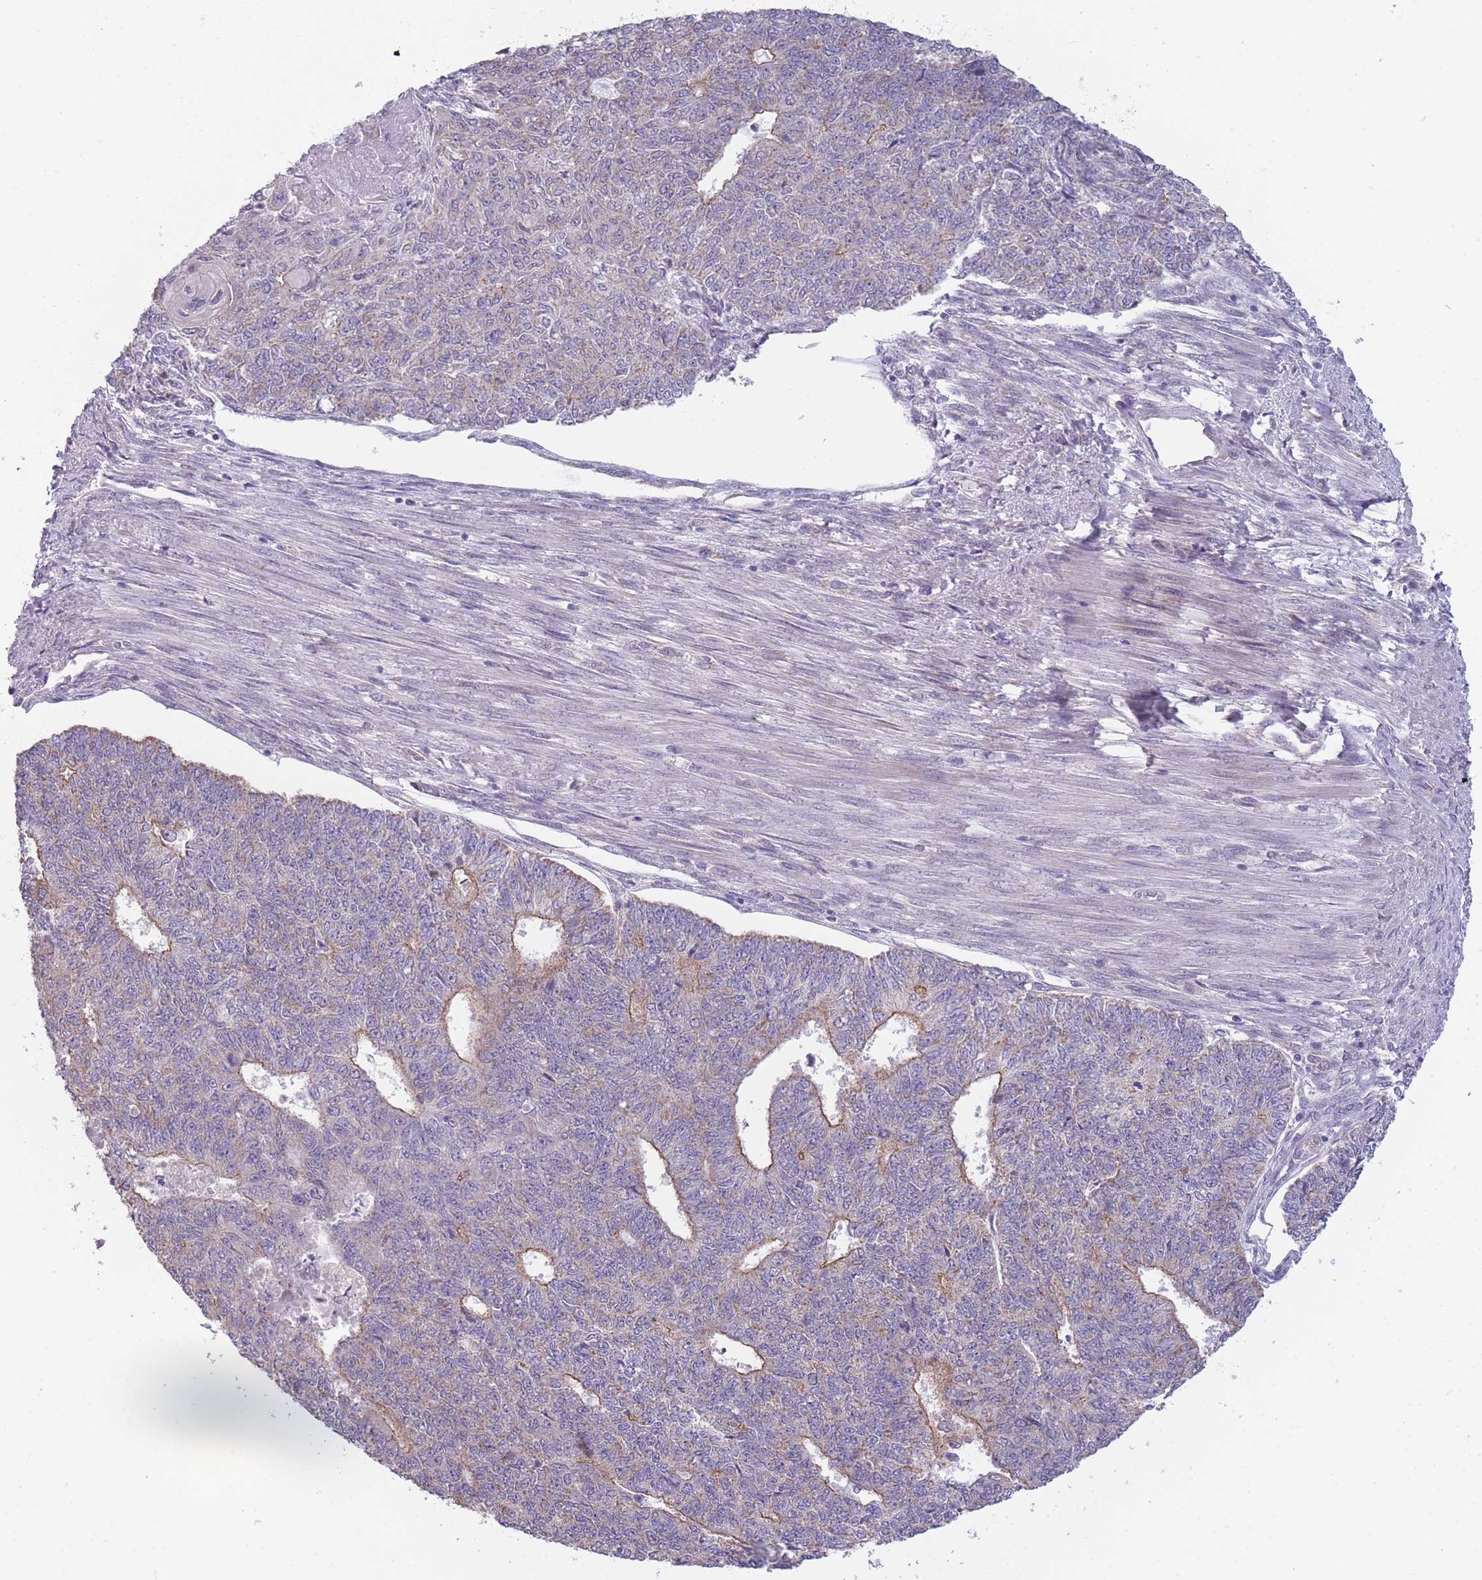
{"staining": {"intensity": "moderate", "quantity": "<25%", "location": "cytoplasmic/membranous"}, "tissue": "endometrial cancer", "cell_type": "Tumor cells", "image_type": "cancer", "snomed": [{"axis": "morphology", "description": "Adenocarcinoma, NOS"}, {"axis": "topography", "description": "Endometrium"}], "caption": "A high-resolution photomicrograph shows immunohistochemistry (IHC) staining of endometrial cancer (adenocarcinoma), which exhibits moderate cytoplasmic/membranous positivity in approximately <25% of tumor cells.", "gene": "MRPS18C", "patient": {"sex": "female", "age": 32}}